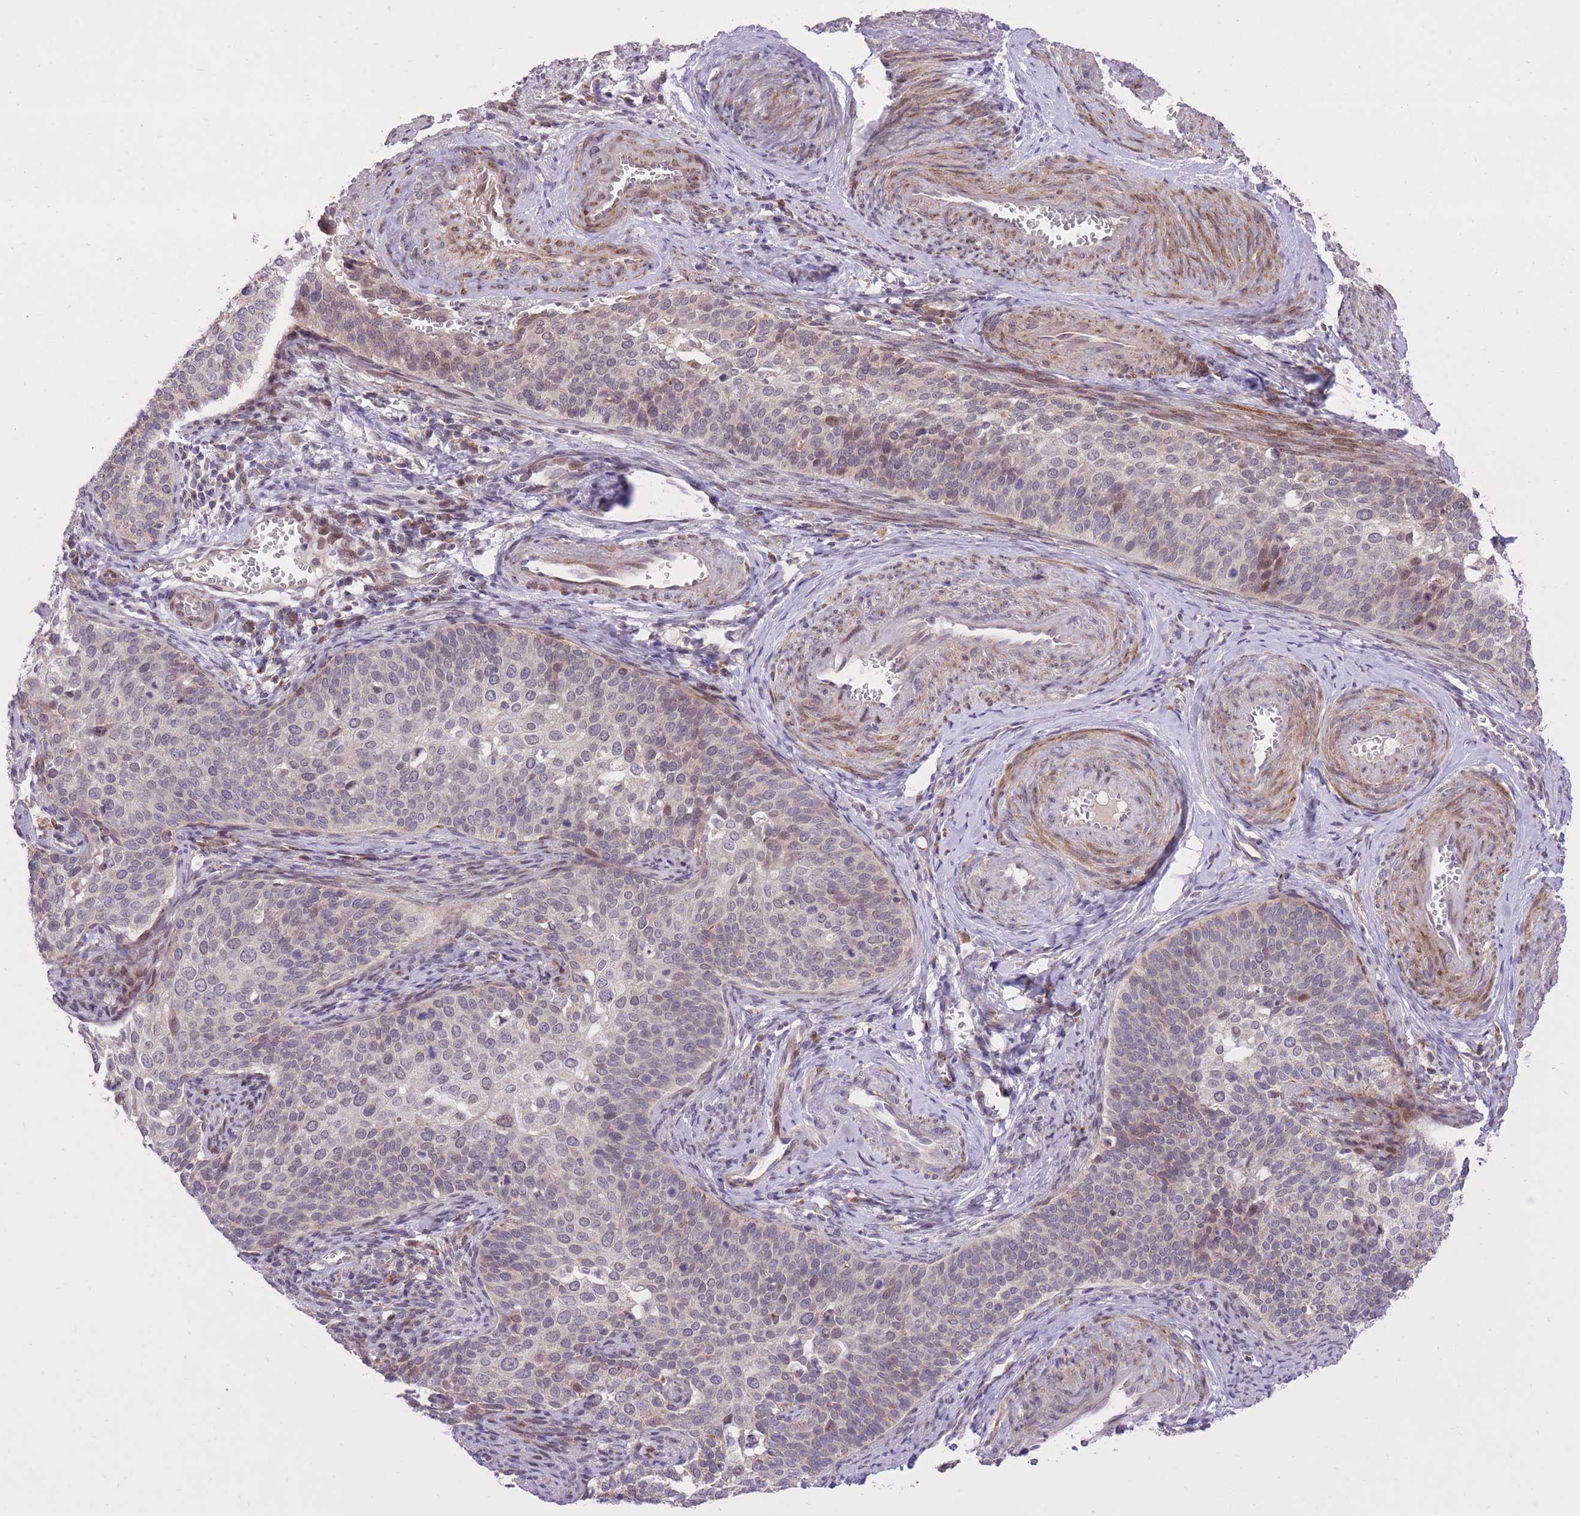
{"staining": {"intensity": "moderate", "quantity": "<25%", "location": "nuclear"}, "tissue": "cervical cancer", "cell_type": "Tumor cells", "image_type": "cancer", "snomed": [{"axis": "morphology", "description": "Squamous cell carcinoma, NOS"}, {"axis": "topography", "description": "Cervix"}], "caption": "Brown immunohistochemical staining in human cervical cancer (squamous cell carcinoma) exhibits moderate nuclear positivity in approximately <25% of tumor cells.", "gene": "SLC4A4", "patient": {"sex": "female", "age": 44}}